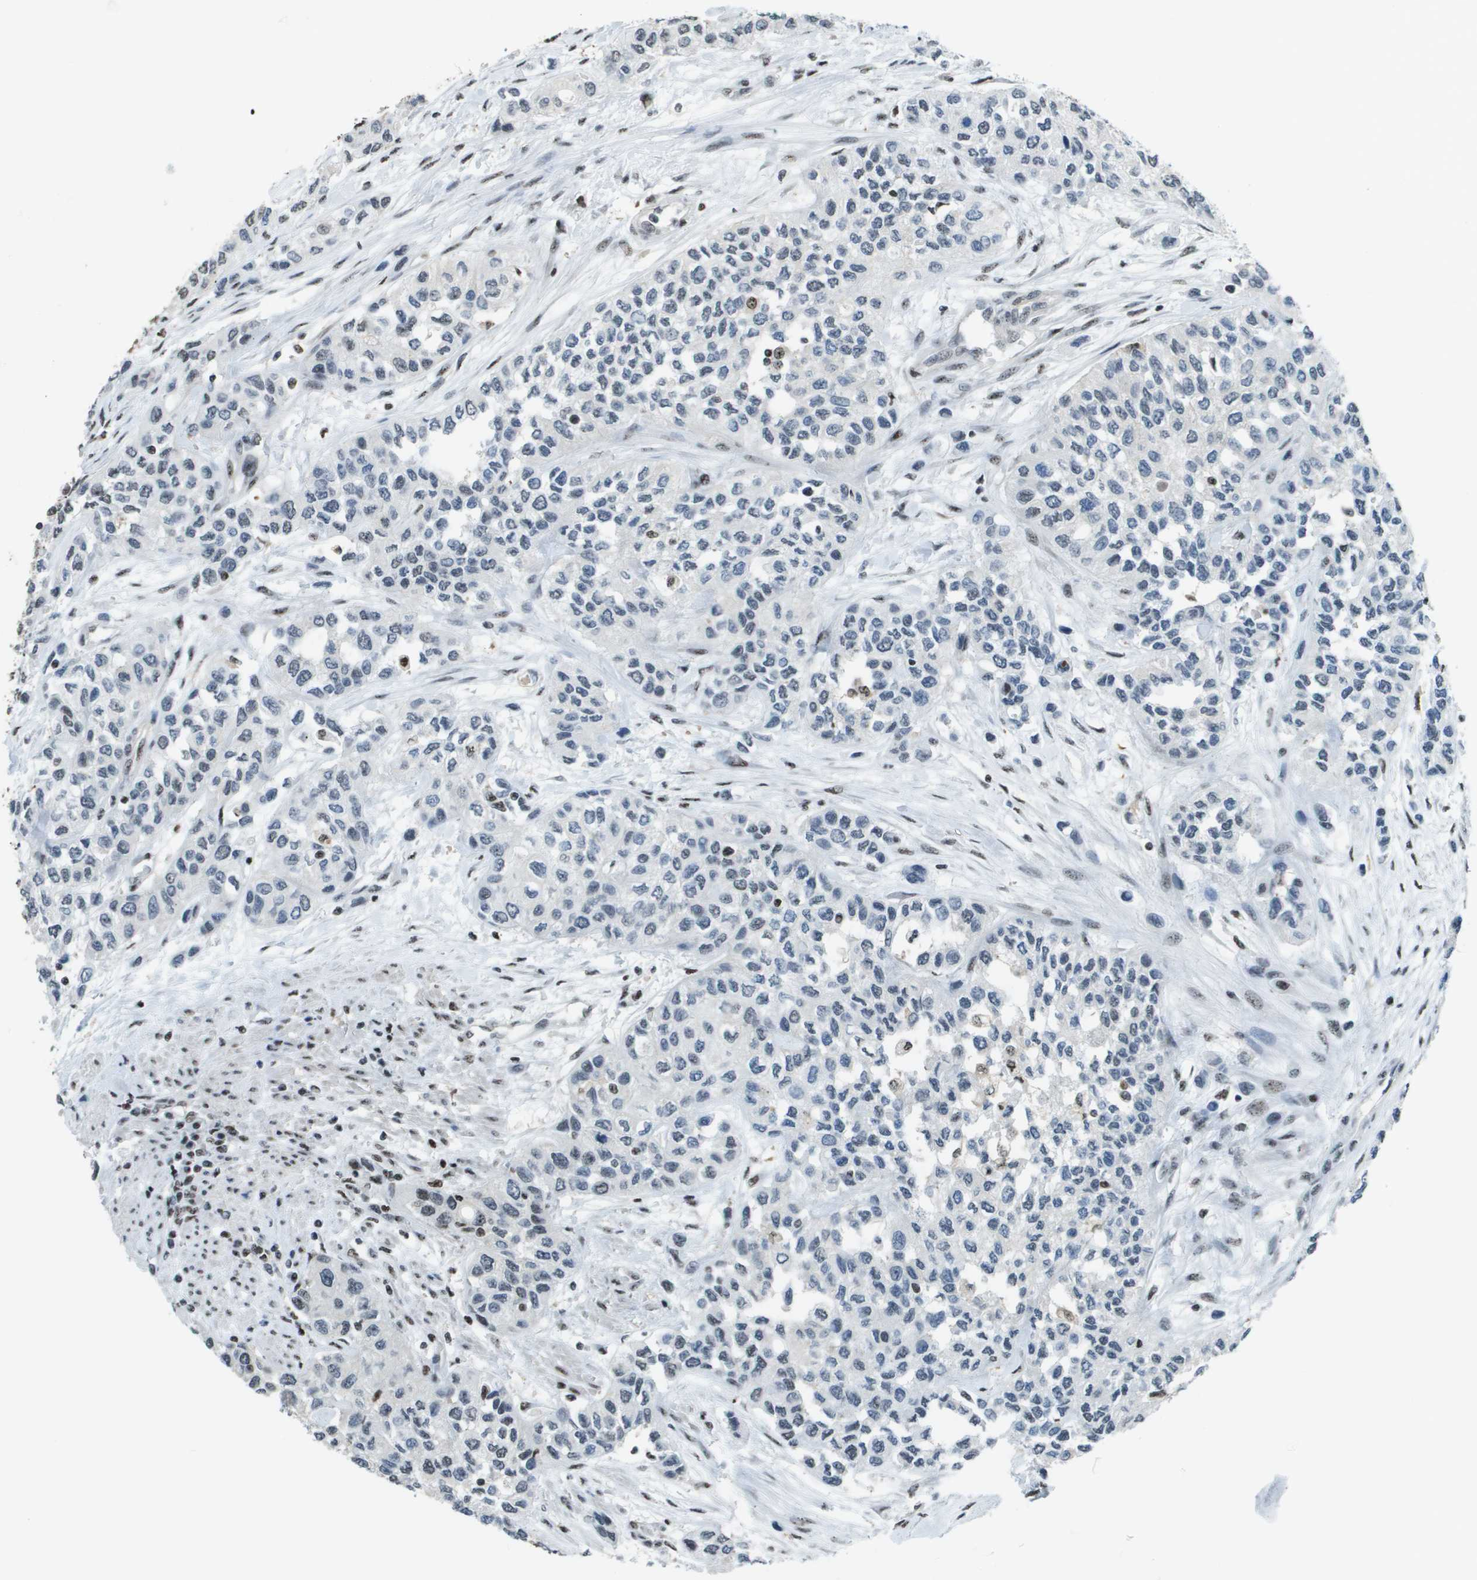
{"staining": {"intensity": "negative", "quantity": "none", "location": "none"}, "tissue": "urothelial cancer", "cell_type": "Tumor cells", "image_type": "cancer", "snomed": [{"axis": "morphology", "description": "Urothelial carcinoma, High grade"}, {"axis": "topography", "description": "Urinary bladder"}], "caption": "The immunohistochemistry (IHC) image has no significant staining in tumor cells of urothelial cancer tissue.", "gene": "SP100", "patient": {"sex": "female", "age": 56}}